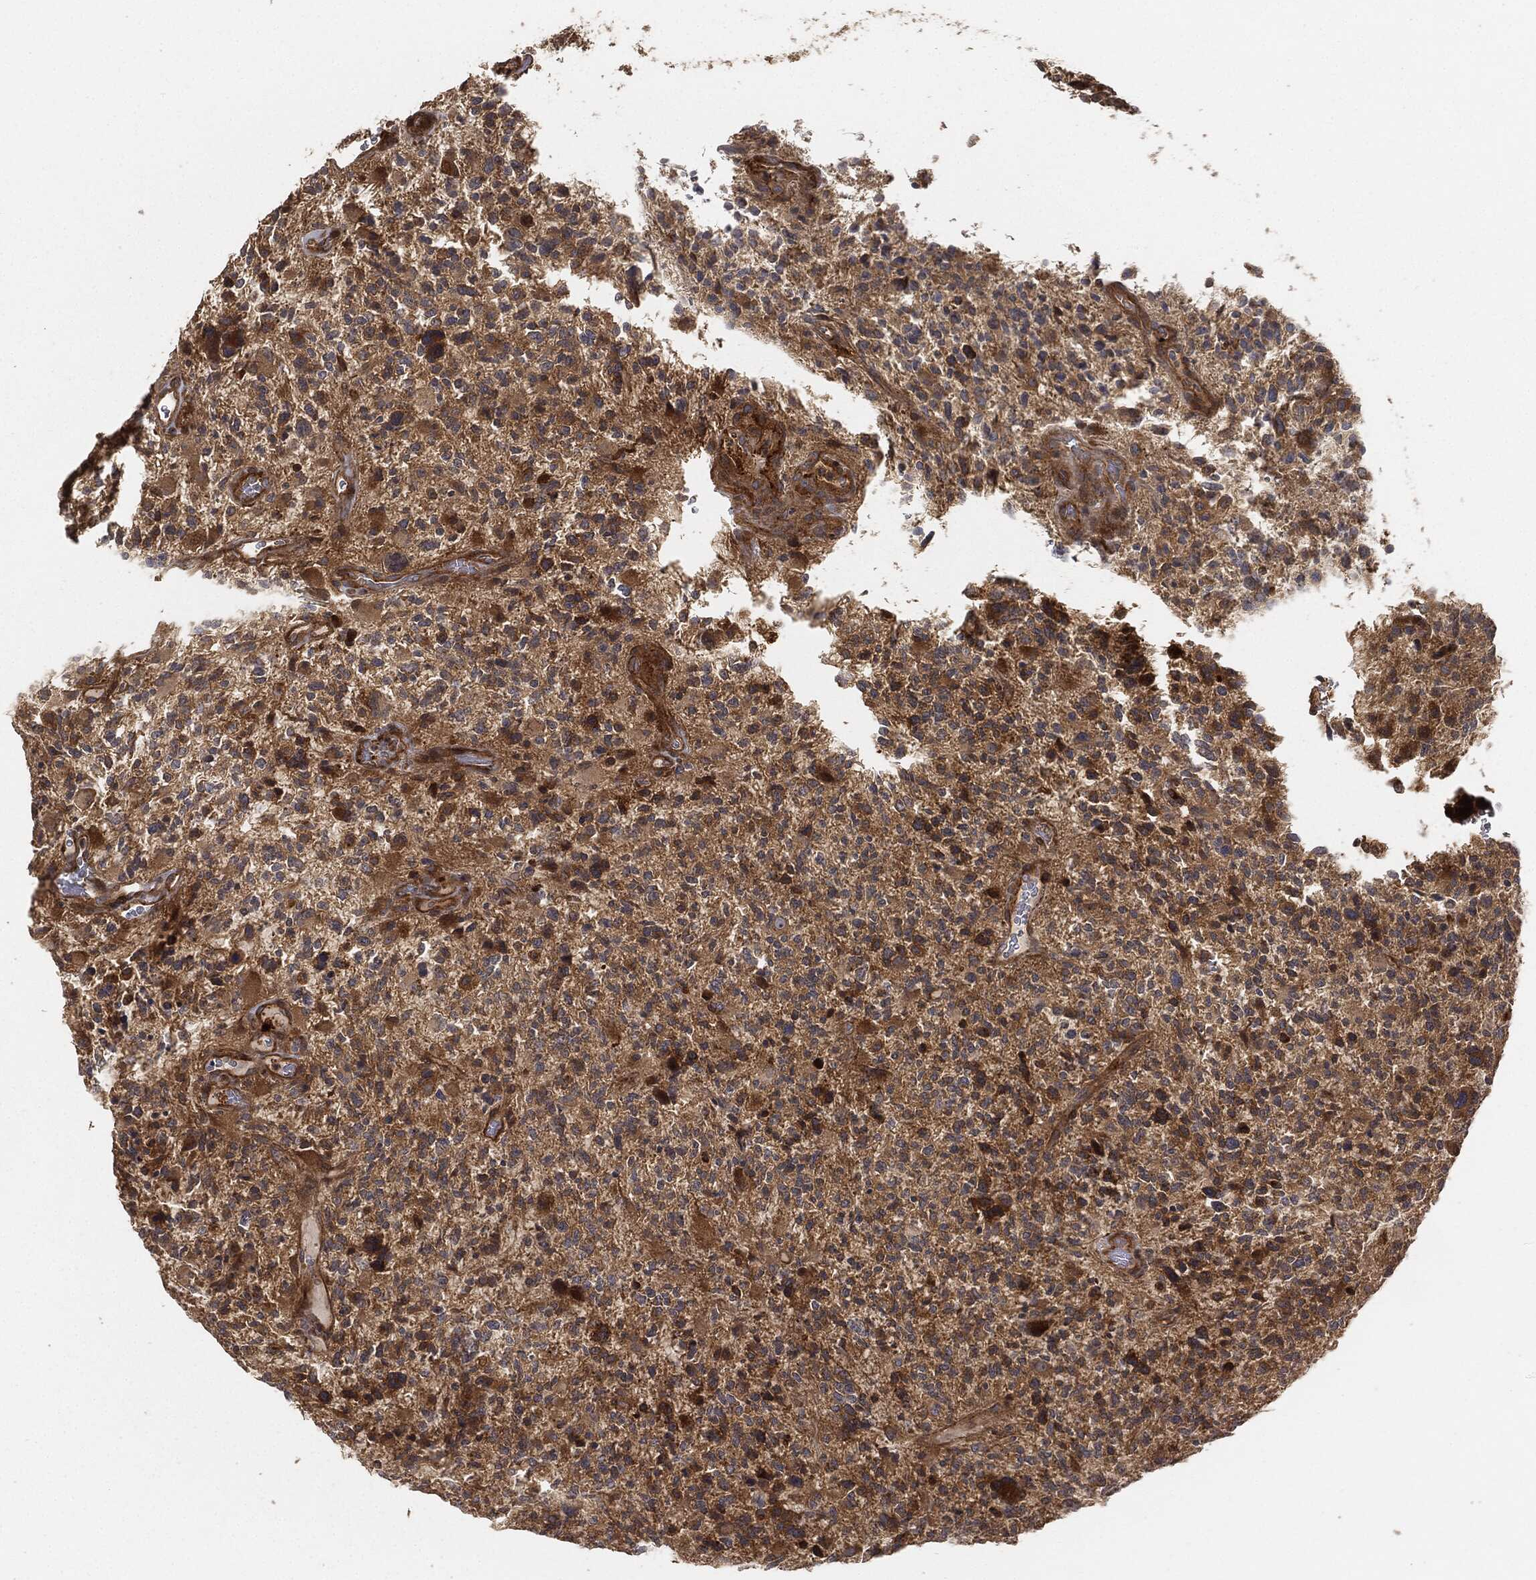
{"staining": {"intensity": "strong", "quantity": "25%-75%", "location": "cytoplasmic/membranous"}, "tissue": "glioma", "cell_type": "Tumor cells", "image_type": "cancer", "snomed": [{"axis": "morphology", "description": "Glioma, malignant, High grade"}, {"axis": "topography", "description": "Brain"}], "caption": "Malignant high-grade glioma was stained to show a protein in brown. There is high levels of strong cytoplasmic/membranous expression in about 25%-75% of tumor cells. The staining was performed using DAB (3,3'-diaminobenzidine) to visualize the protein expression in brown, while the nuclei were stained in blue with hematoxylin (Magnification: 20x).", "gene": "TPT1", "patient": {"sex": "female", "age": 71}}